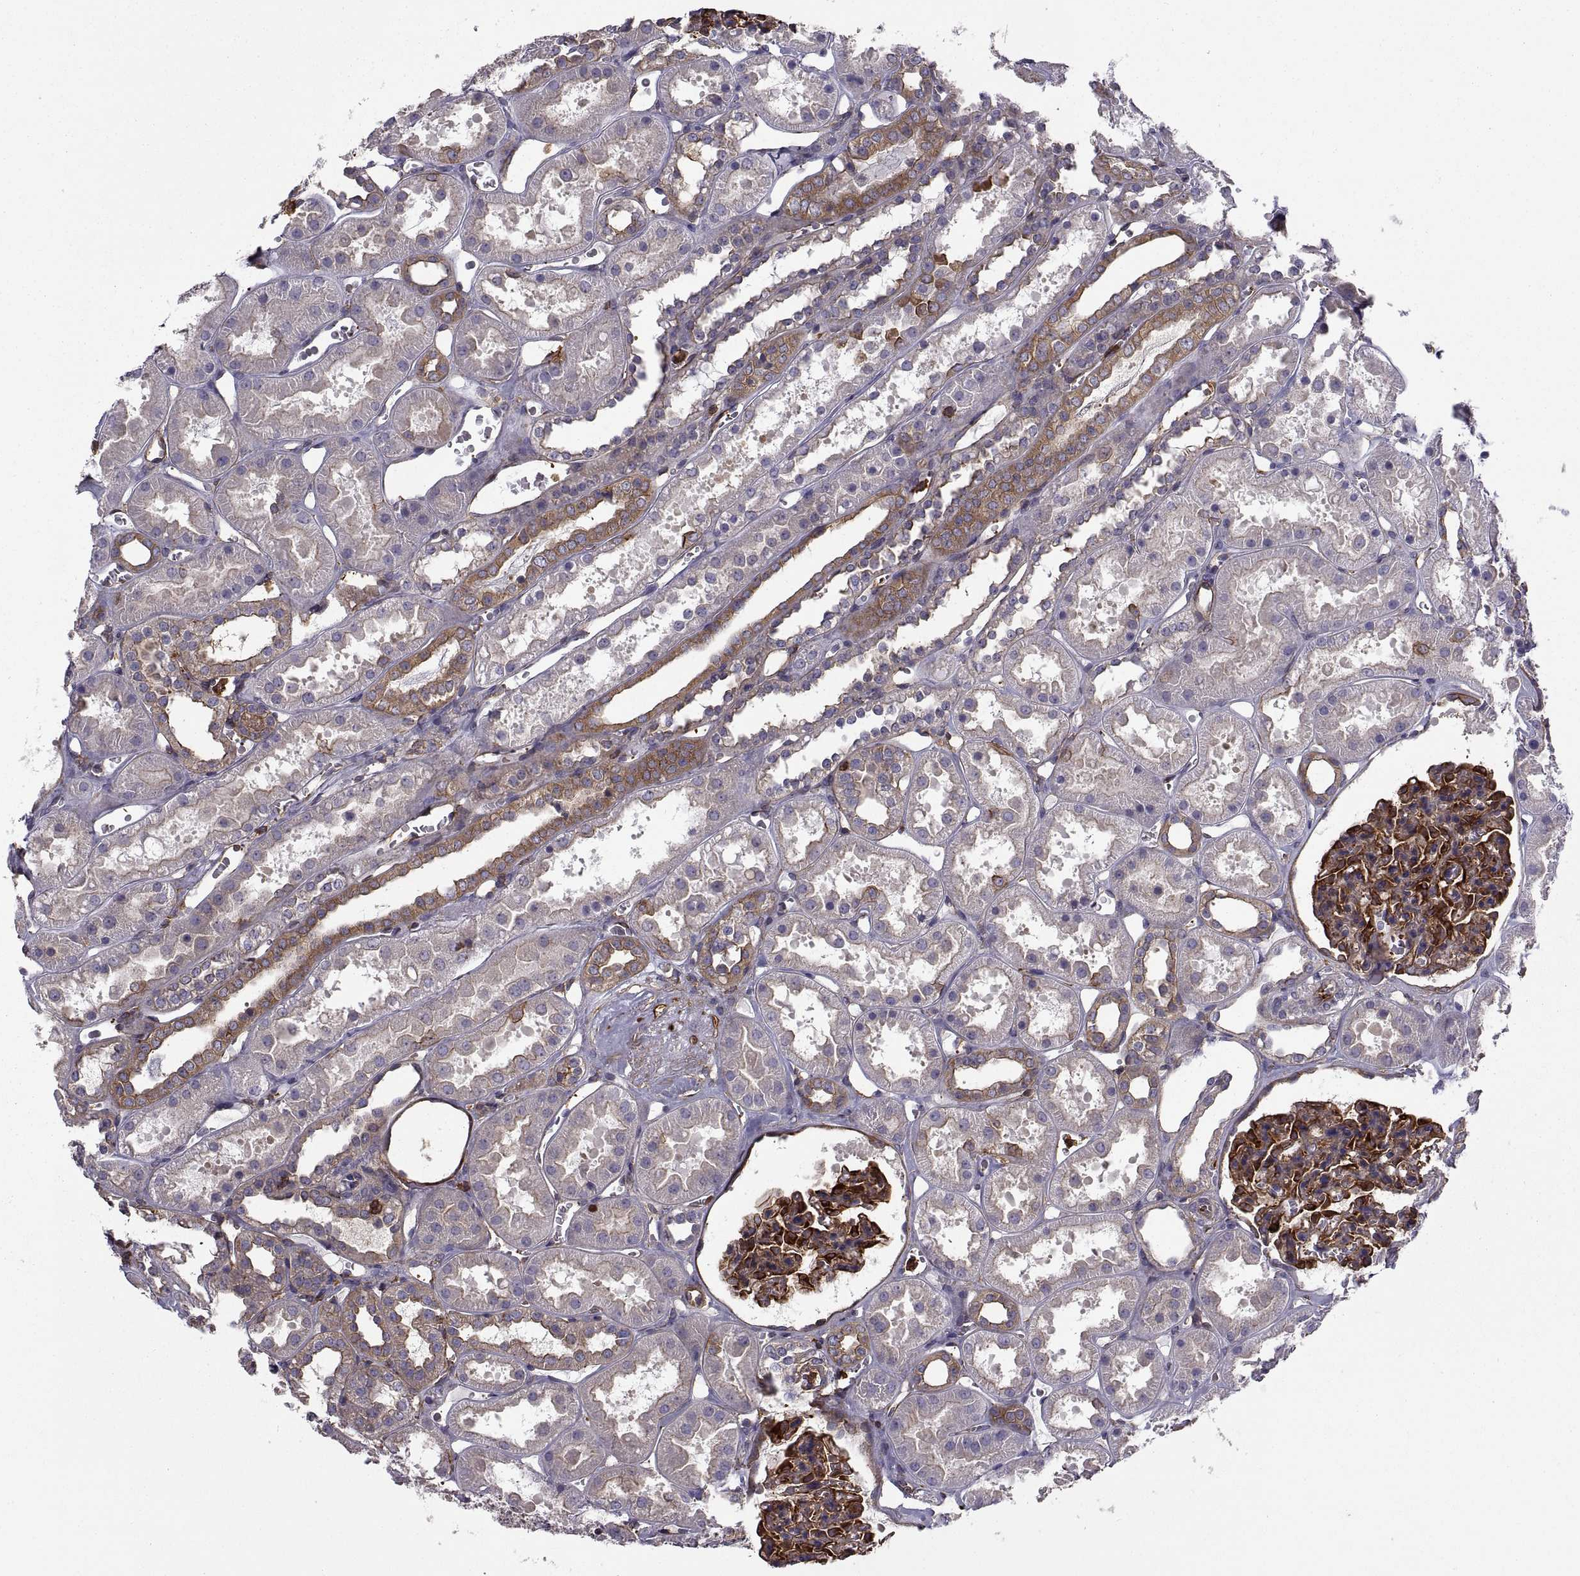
{"staining": {"intensity": "strong", "quantity": "25%-75%", "location": "cytoplasmic/membranous"}, "tissue": "kidney", "cell_type": "Cells in glomeruli", "image_type": "normal", "snomed": [{"axis": "morphology", "description": "Normal tissue, NOS"}, {"axis": "topography", "description": "Kidney"}], "caption": "Kidney stained for a protein (brown) demonstrates strong cytoplasmic/membranous positive staining in about 25%-75% of cells in glomeruli.", "gene": "MYH9", "patient": {"sex": "female", "age": 41}}